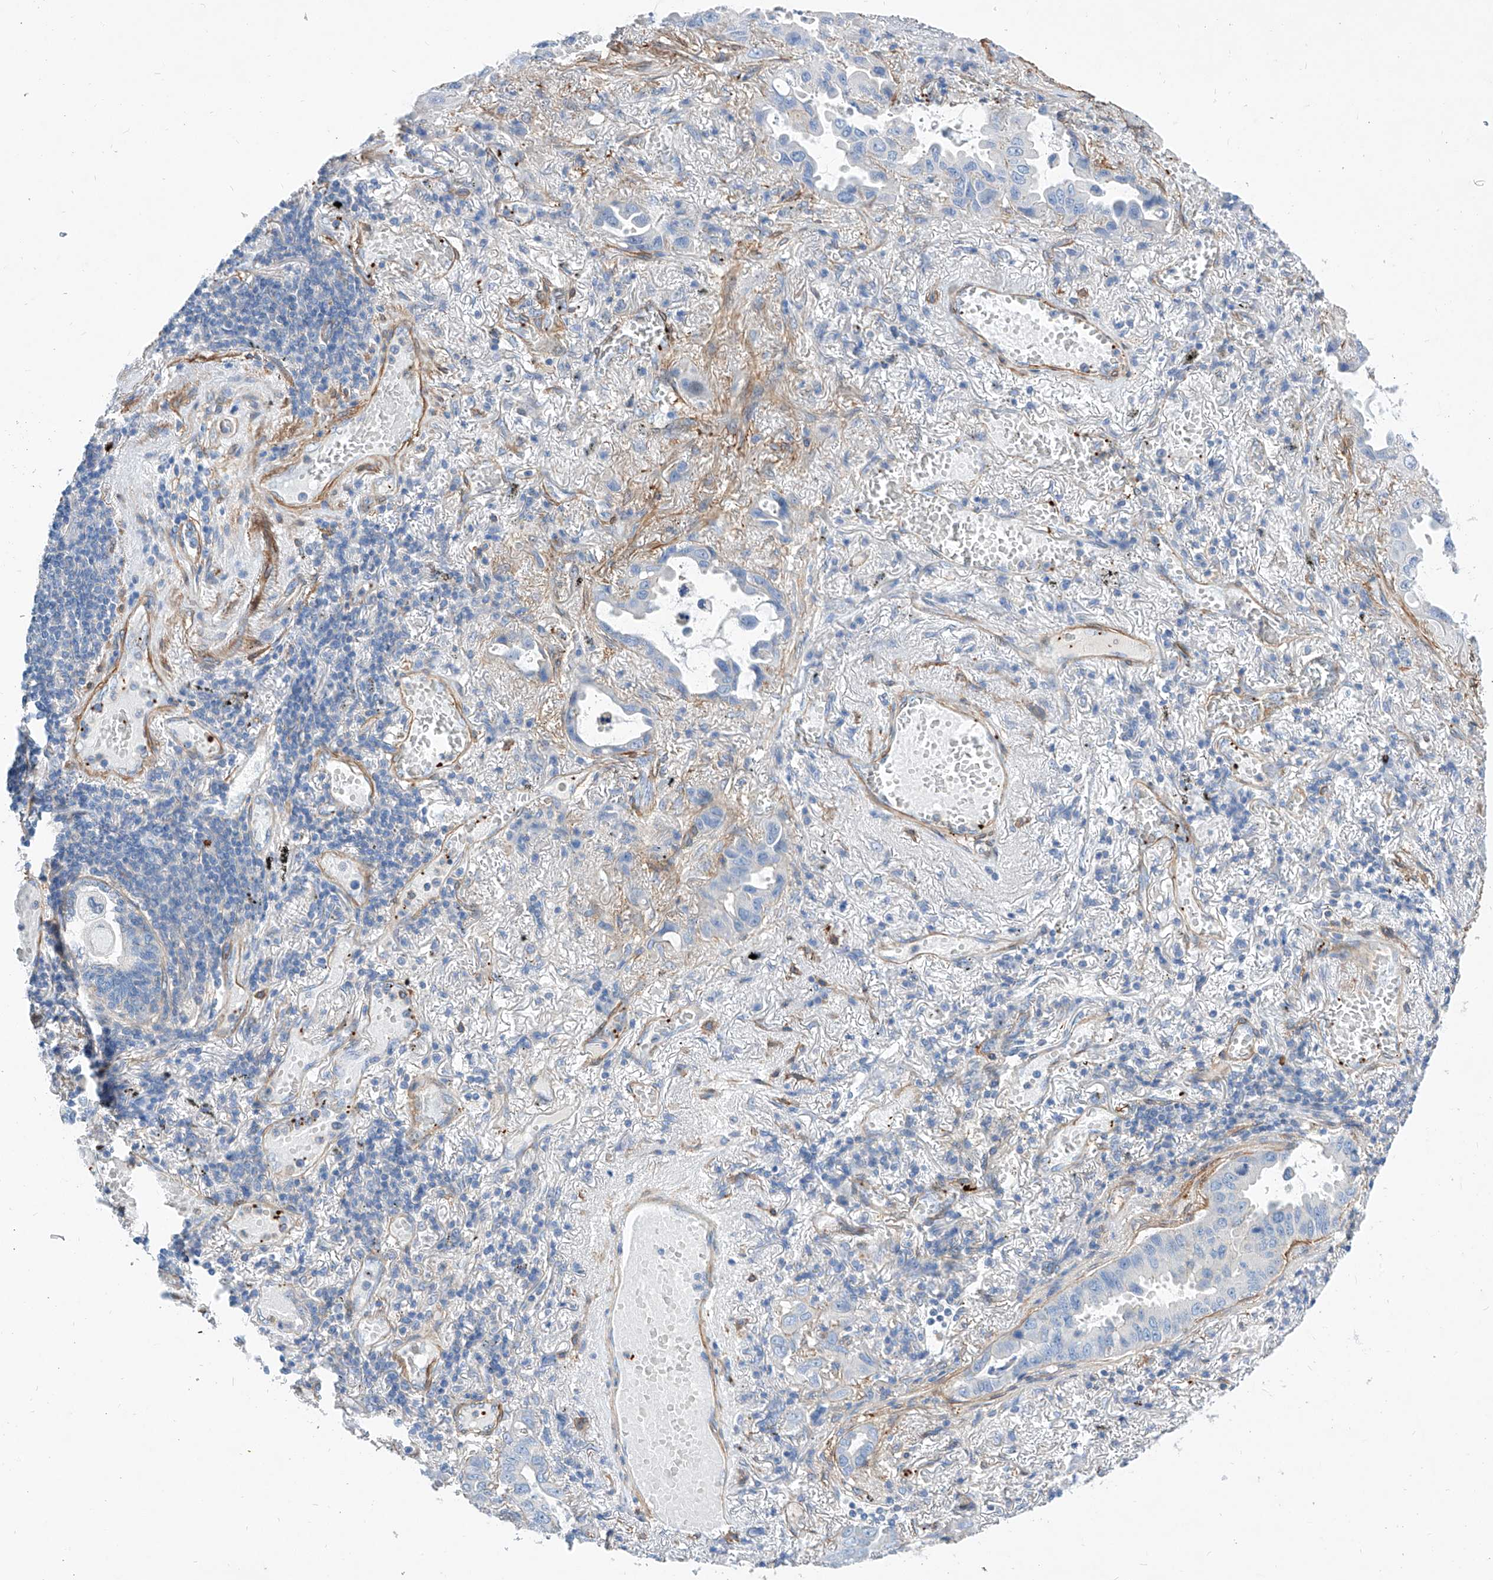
{"staining": {"intensity": "negative", "quantity": "none", "location": "none"}, "tissue": "lung cancer", "cell_type": "Tumor cells", "image_type": "cancer", "snomed": [{"axis": "morphology", "description": "Adenocarcinoma, NOS"}, {"axis": "topography", "description": "Lung"}], "caption": "DAB (3,3'-diaminobenzidine) immunohistochemical staining of human lung adenocarcinoma displays no significant expression in tumor cells.", "gene": "TAS2R60", "patient": {"sex": "male", "age": 64}}